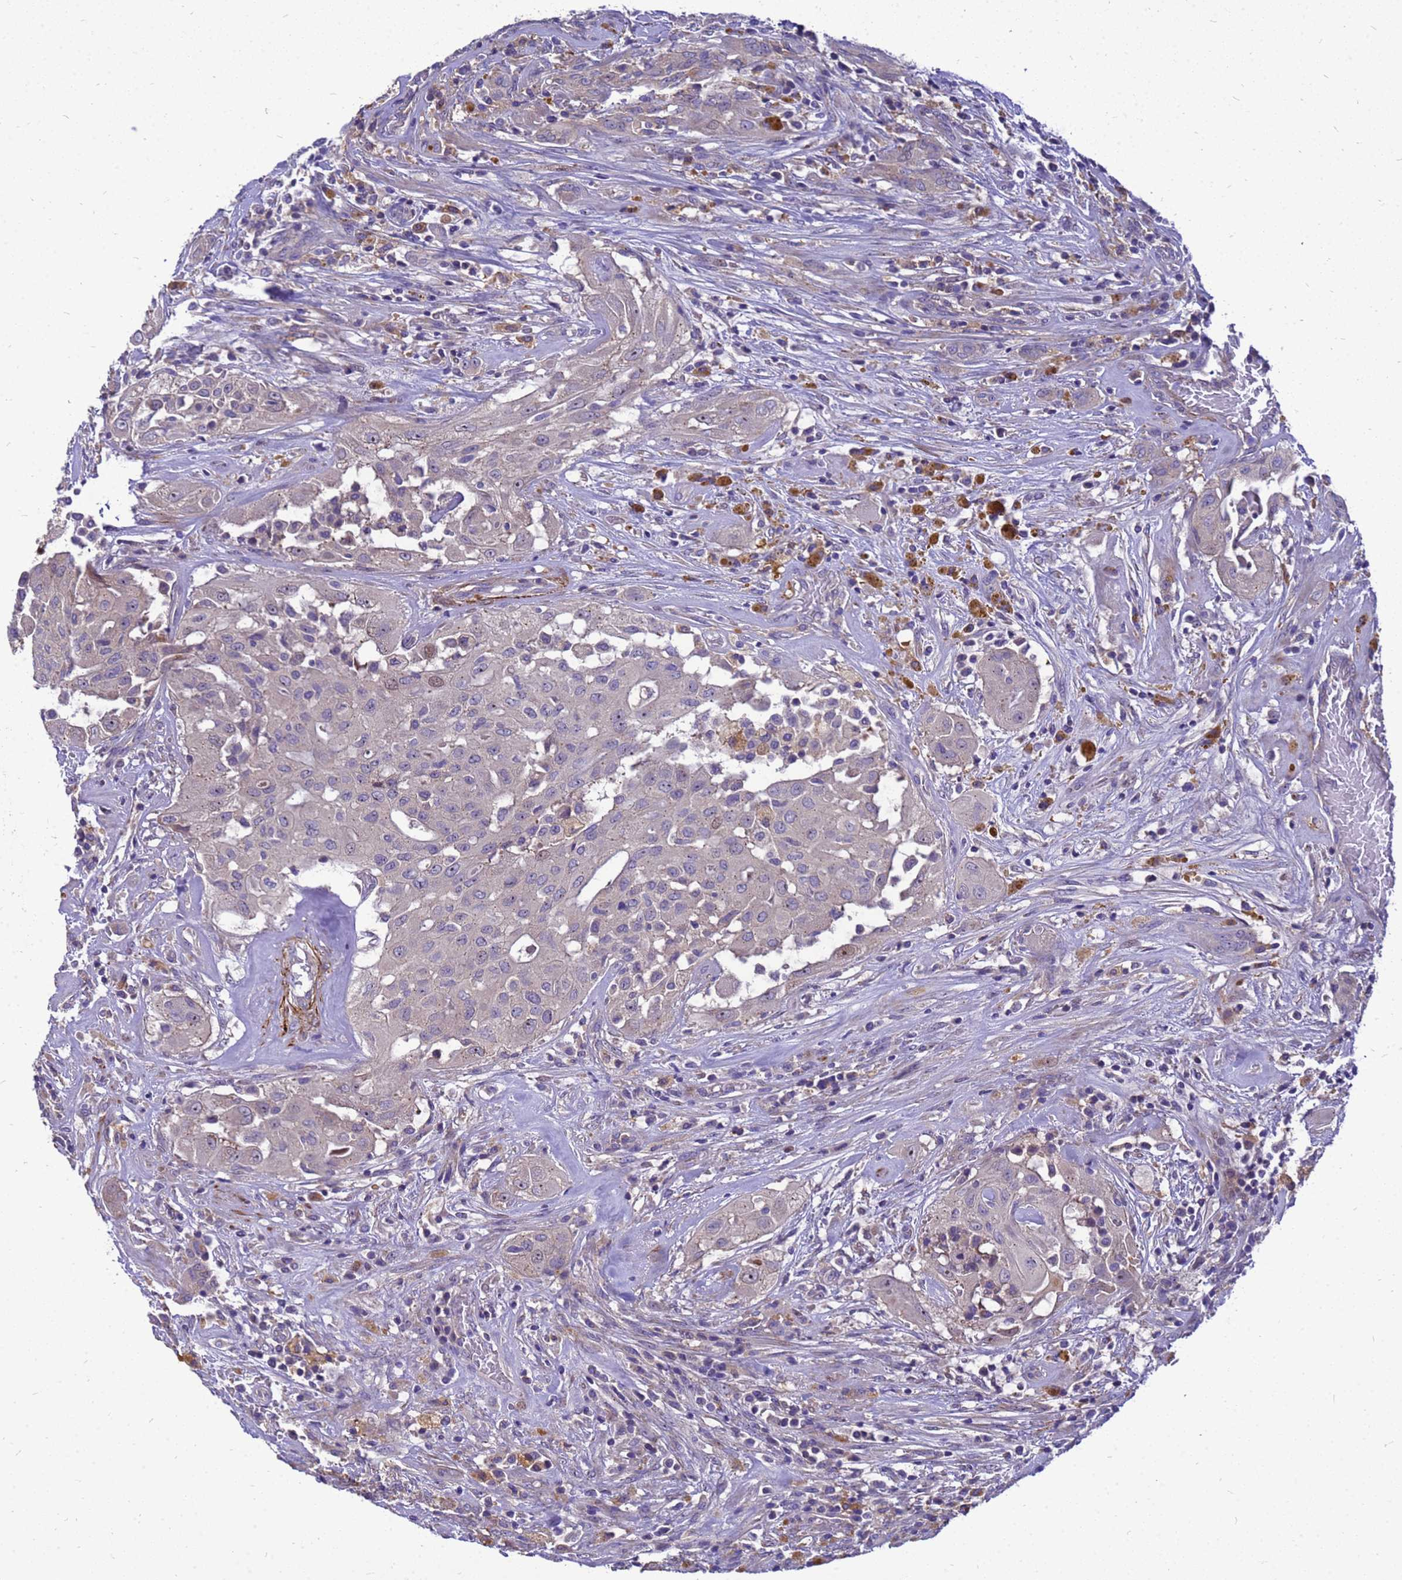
{"staining": {"intensity": "negative", "quantity": "none", "location": "none"}, "tissue": "thyroid cancer", "cell_type": "Tumor cells", "image_type": "cancer", "snomed": [{"axis": "morphology", "description": "Papillary adenocarcinoma, NOS"}, {"axis": "topography", "description": "Thyroid gland"}], "caption": "IHC image of neoplastic tissue: human thyroid cancer (papillary adenocarcinoma) stained with DAB (3,3'-diaminobenzidine) shows no significant protein expression in tumor cells. Brightfield microscopy of immunohistochemistry (IHC) stained with DAB (brown) and hematoxylin (blue), captured at high magnification.", "gene": "POP7", "patient": {"sex": "female", "age": 59}}